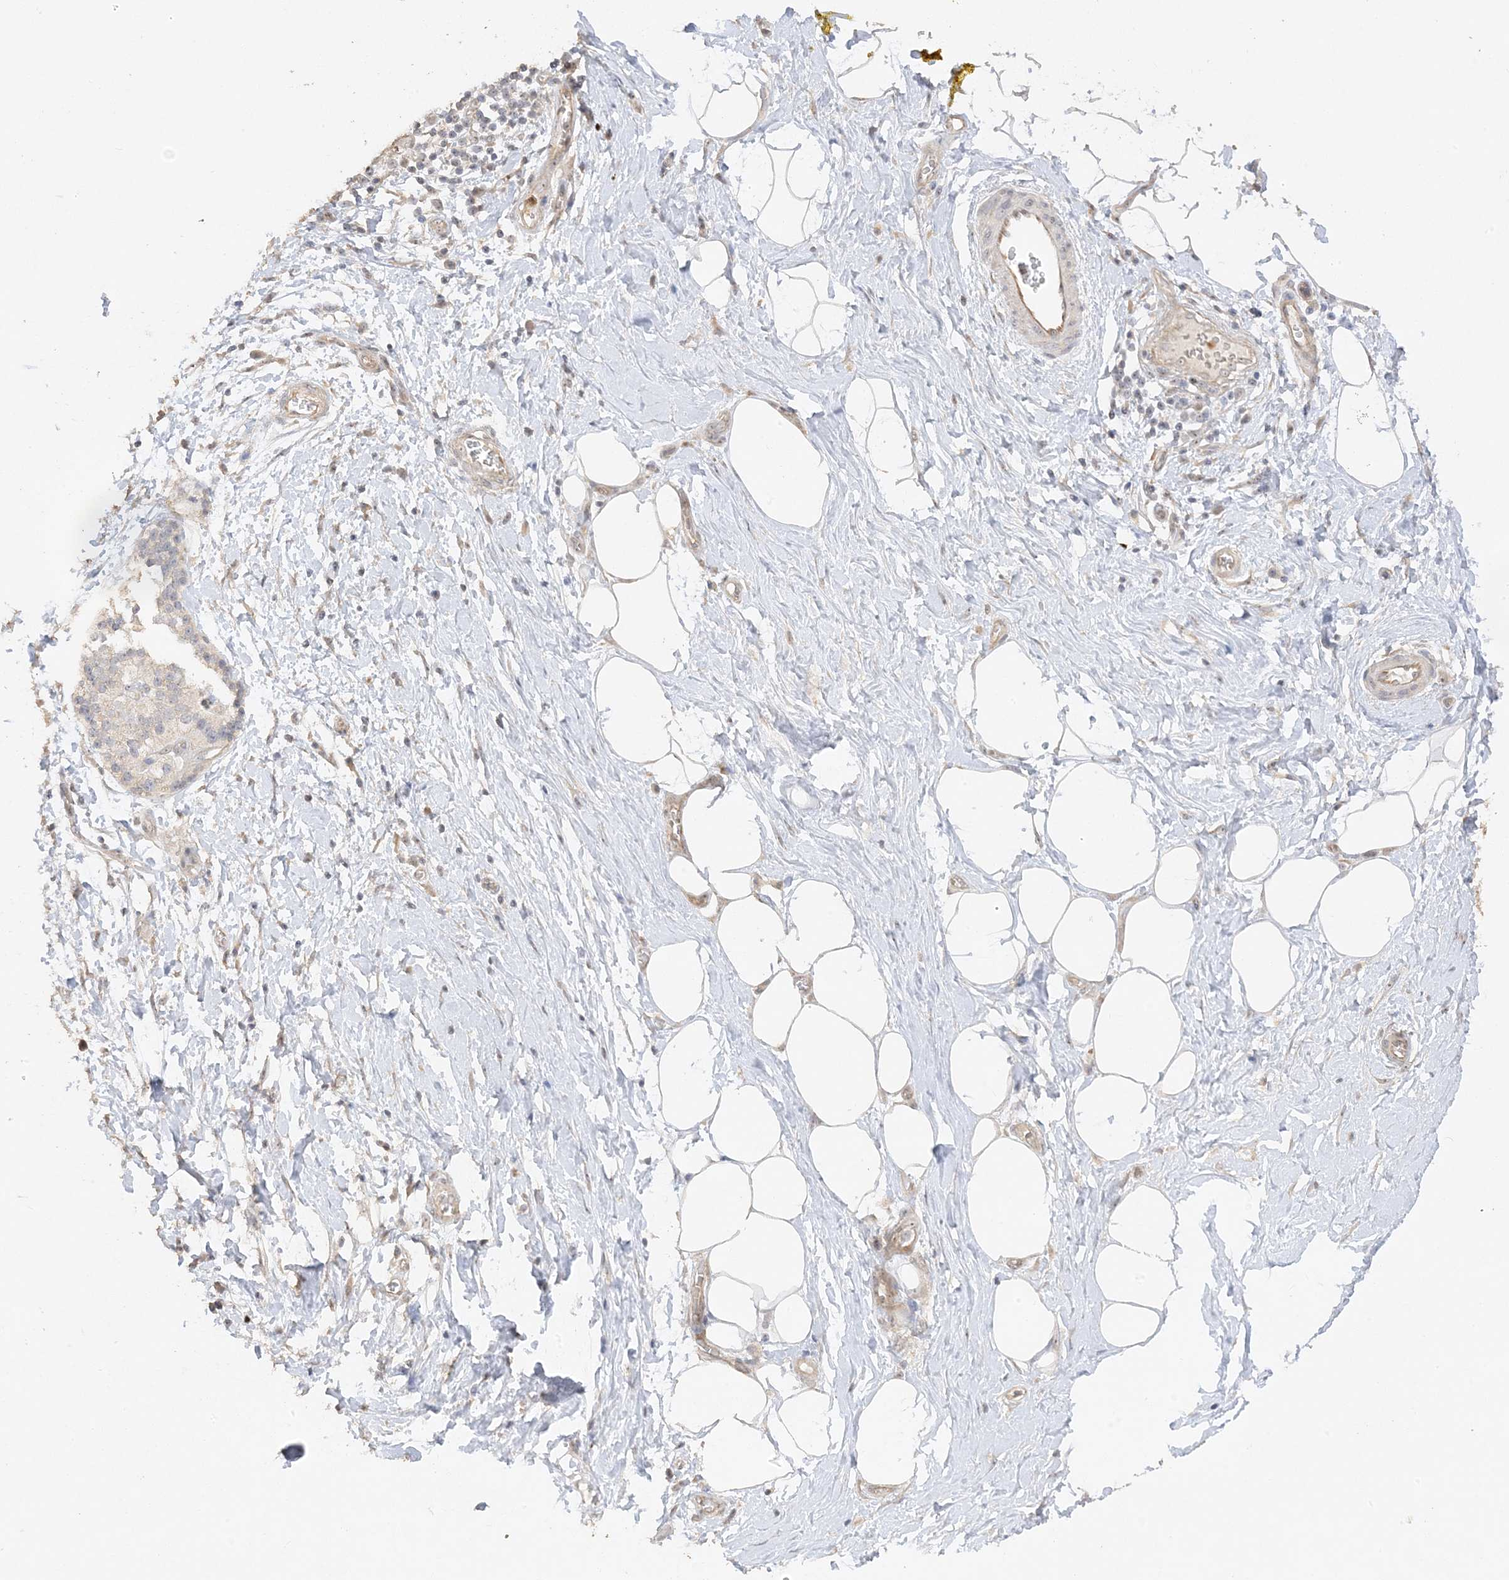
{"staining": {"intensity": "weak", "quantity": ">75%", "location": "nuclear"}, "tissue": "adipose tissue", "cell_type": "Adipocytes", "image_type": "normal", "snomed": [{"axis": "morphology", "description": "Normal tissue, NOS"}, {"axis": "morphology", "description": "Adenocarcinoma, NOS"}, {"axis": "topography", "description": "Pancreas"}, {"axis": "topography", "description": "Peripheral nerve tissue"}], "caption": "Unremarkable adipose tissue was stained to show a protein in brown. There is low levels of weak nuclear expression in about >75% of adipocytes.", "gene": "DDX18", "patient": {"sex": "male", "age": 59}}